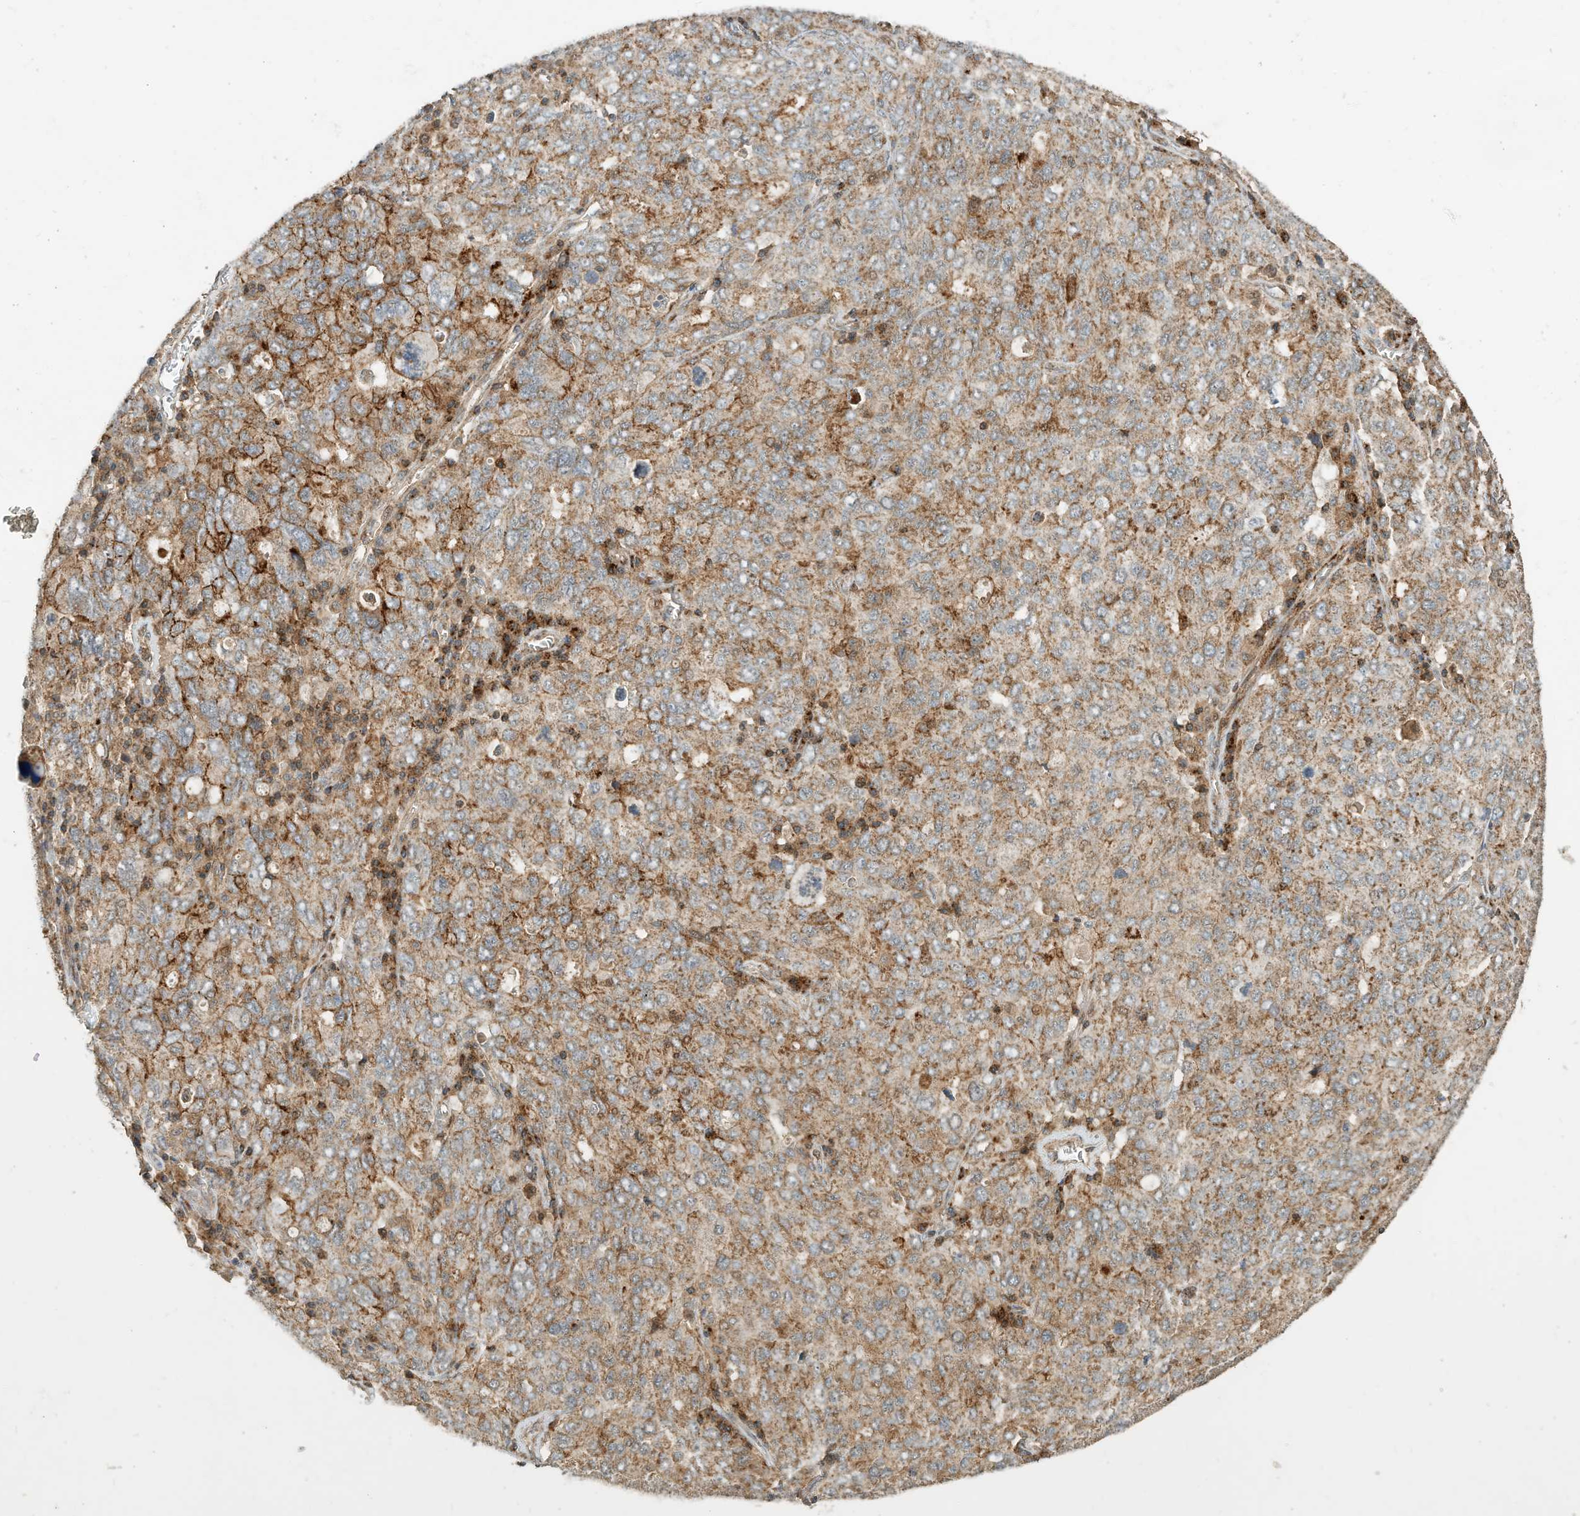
{"staining": {"intensity": "moderate", "quantity": ">75%", "location": "cytoplasmic/membranous"}, "tissue": "ovarian cancer", "cell_type": "Tumor cells", "image_type": "cancer", "snomed": [{"axis": "morphology", "description": "Carcinoma, endometroid"}, {"axis": "topography", "description": "Ovary"}], "caption": "The immunohistochemical stain highlights moderate cytoplasmic/membranous staining in tumor cells of endometroid carcinoma (ovarian) tissue.", "gene": "CPAMD8", "patient": {"sex": "female", "age": 62}}